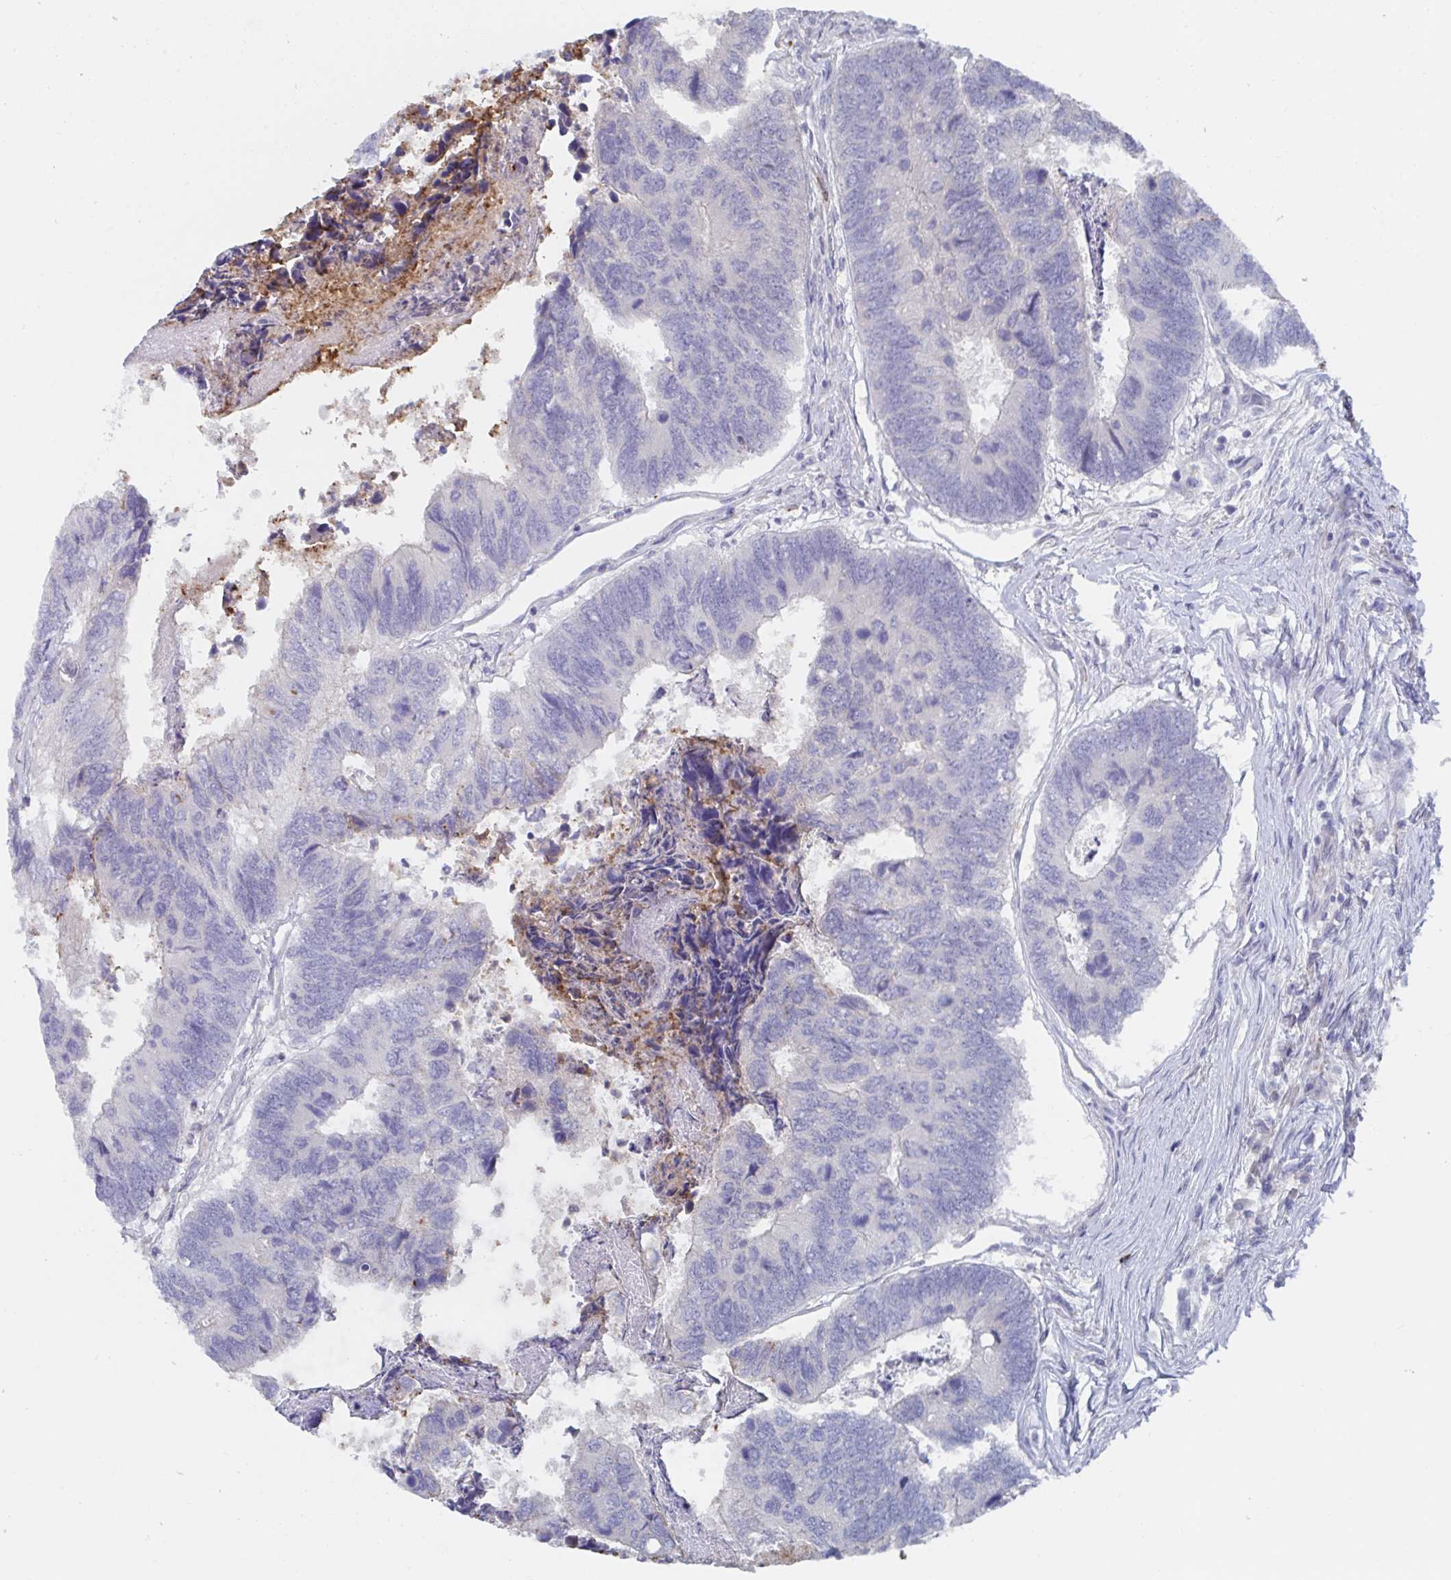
{"staining": {"intensity": "negative", "quantity": "none", "location": "none"}, "tissue": "colorectal cancer", "cell_type": "Tumor cells", "image_type": "cancer", "snomed": [{"axis": "morphology", "description": "Adenocarcinoma, NOS"}, {"axis": "topography", "description": "Colon"}], "caption": "Tumor cells show no significant positivity in colorectal cancer (adenocarcinoma).", "gene": "KCNK5", "patient": {"sex": "female", "age": 67}}